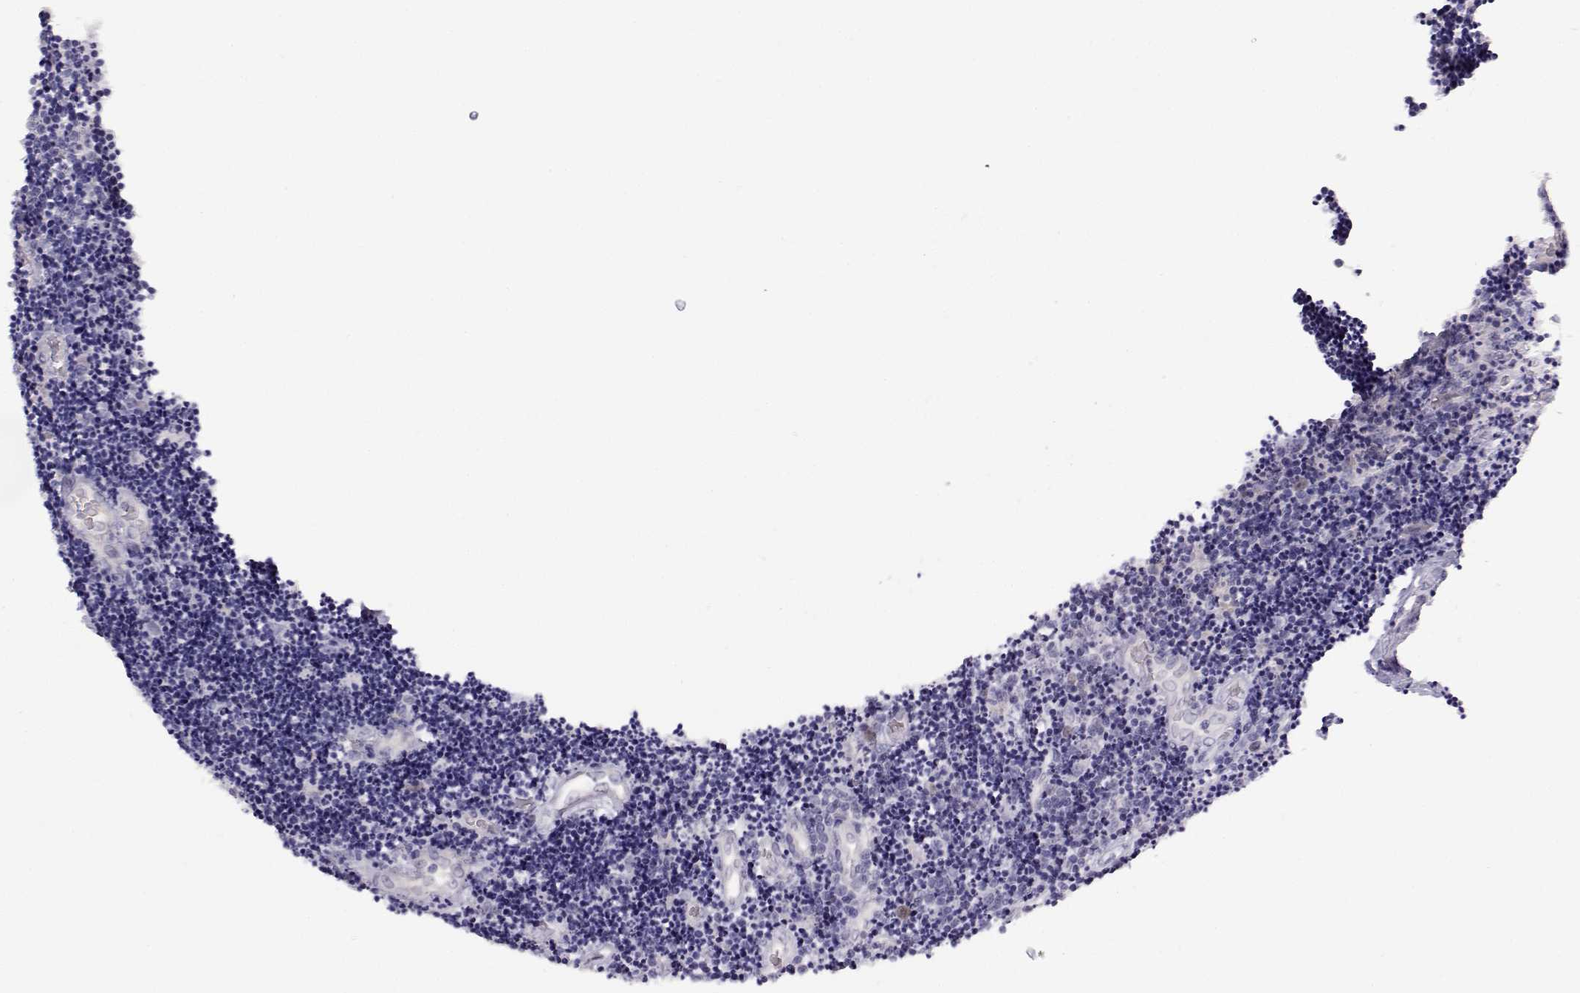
{"staining": {"intensity": "negative", "quantity": "none", "location": "none"}, "tissue": "lymphoma", "cell_type": "Tumor cells", "image_type": "cancer", "snomed": [{"axis": "morphology", "description": "Malignant lymphoma, non-Hodgkin's type, Low grade"}, {"axis": "topography", "description": "Brain"}], "caption": "Micrograph shows no protein positivity in tumor cells of lymphoma tissue.", "gene": "OPN5", "patient": {"sex": "female", "age": 66}}